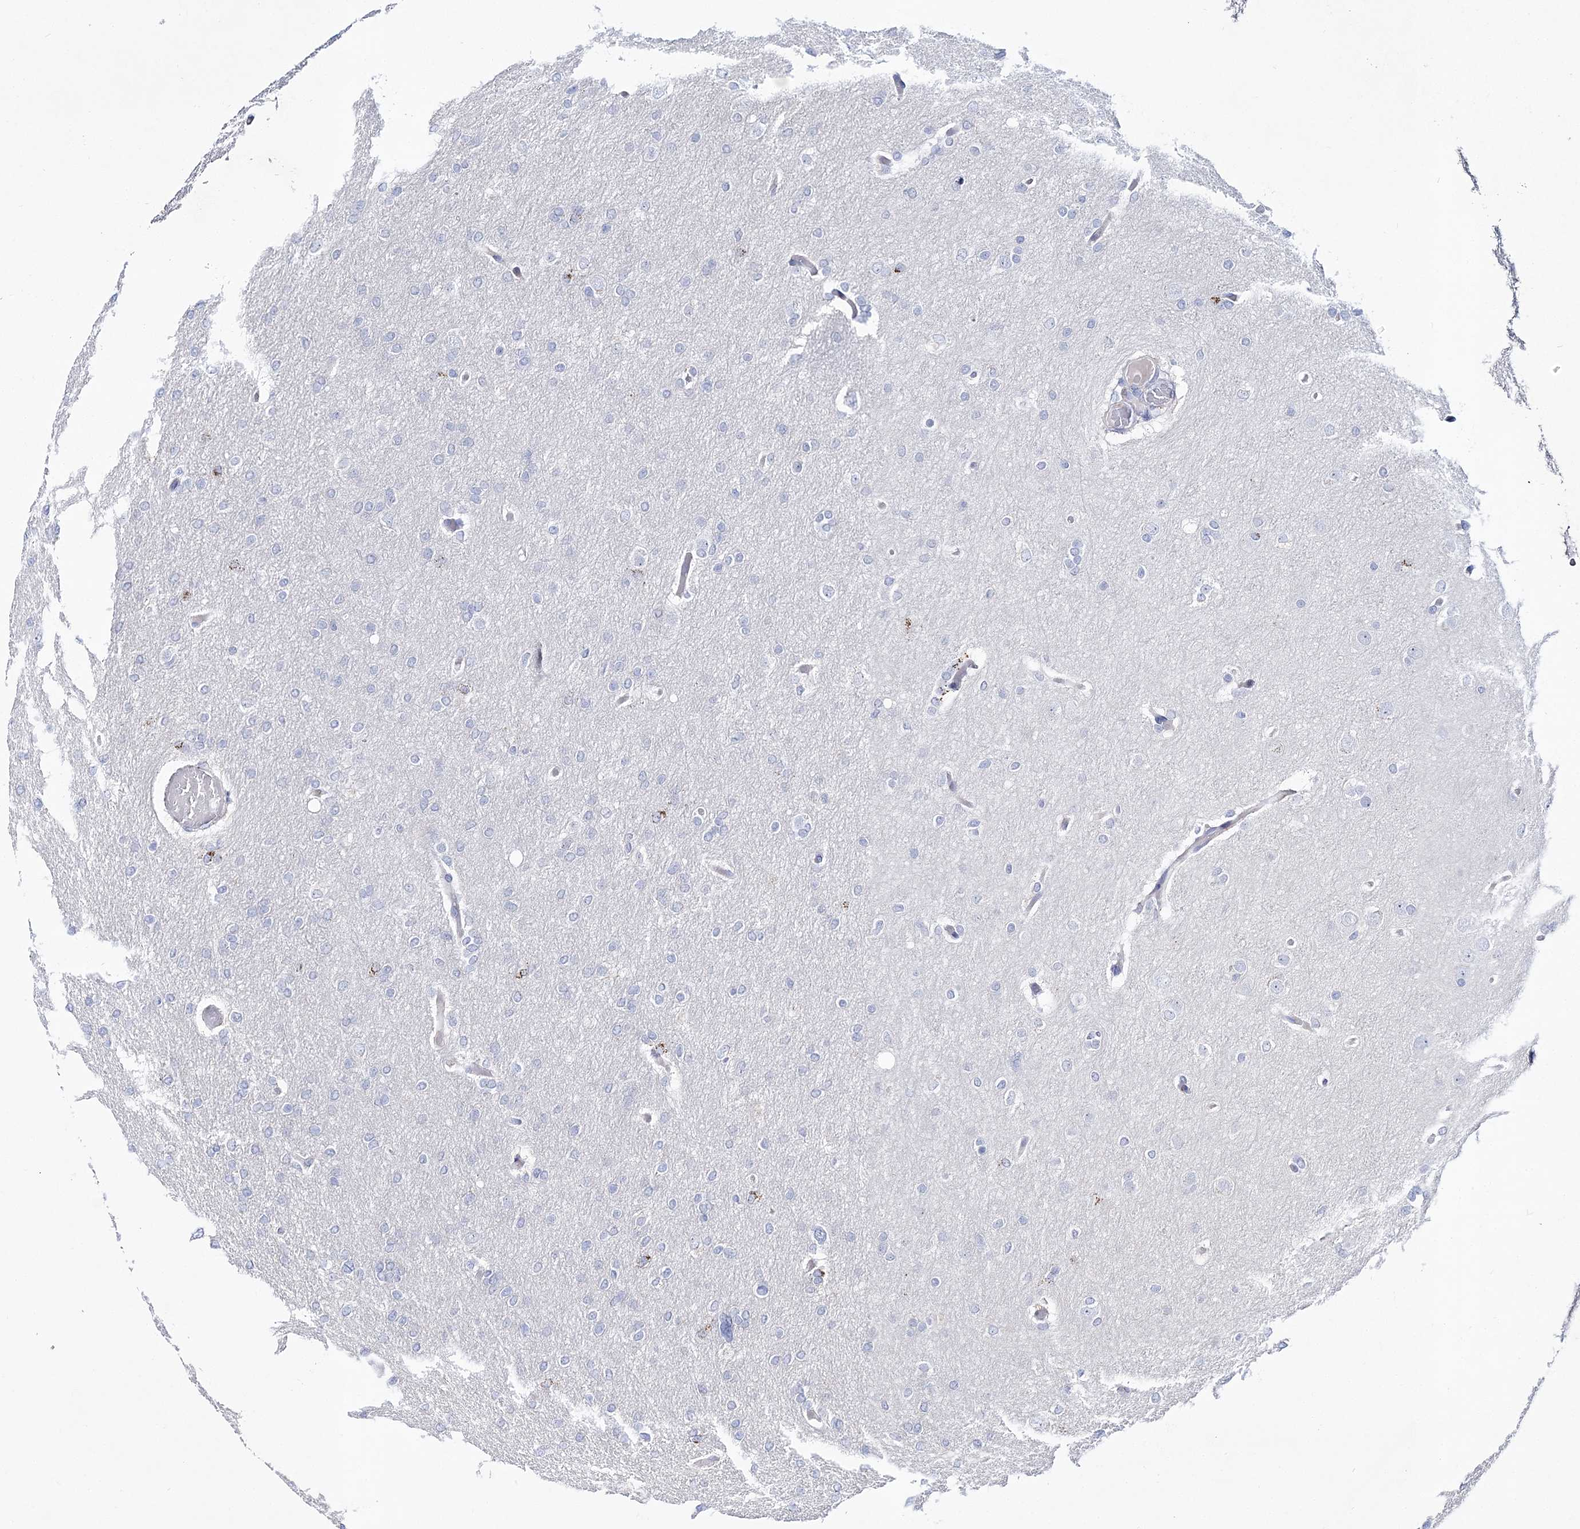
{"staining": {"intensity": "negative", "quantity": "none", "location": "none"}, "tissue": "glioma", "cell_type": "Tumor cells", "image_type": "cancer", "snomed": [{"axis": "morphology", "description": "Glioma, malignant, High grade"}, {"axis": "topography", "description": "Cerebral cortex"}], "caption": "High power microscopy micrograph of an immunohistochemistry (IHC) image of glioma, revealing no significant staining in tumor cells.", "gene": "ANO1", "patient": {"sex": "female", "age": 36}}